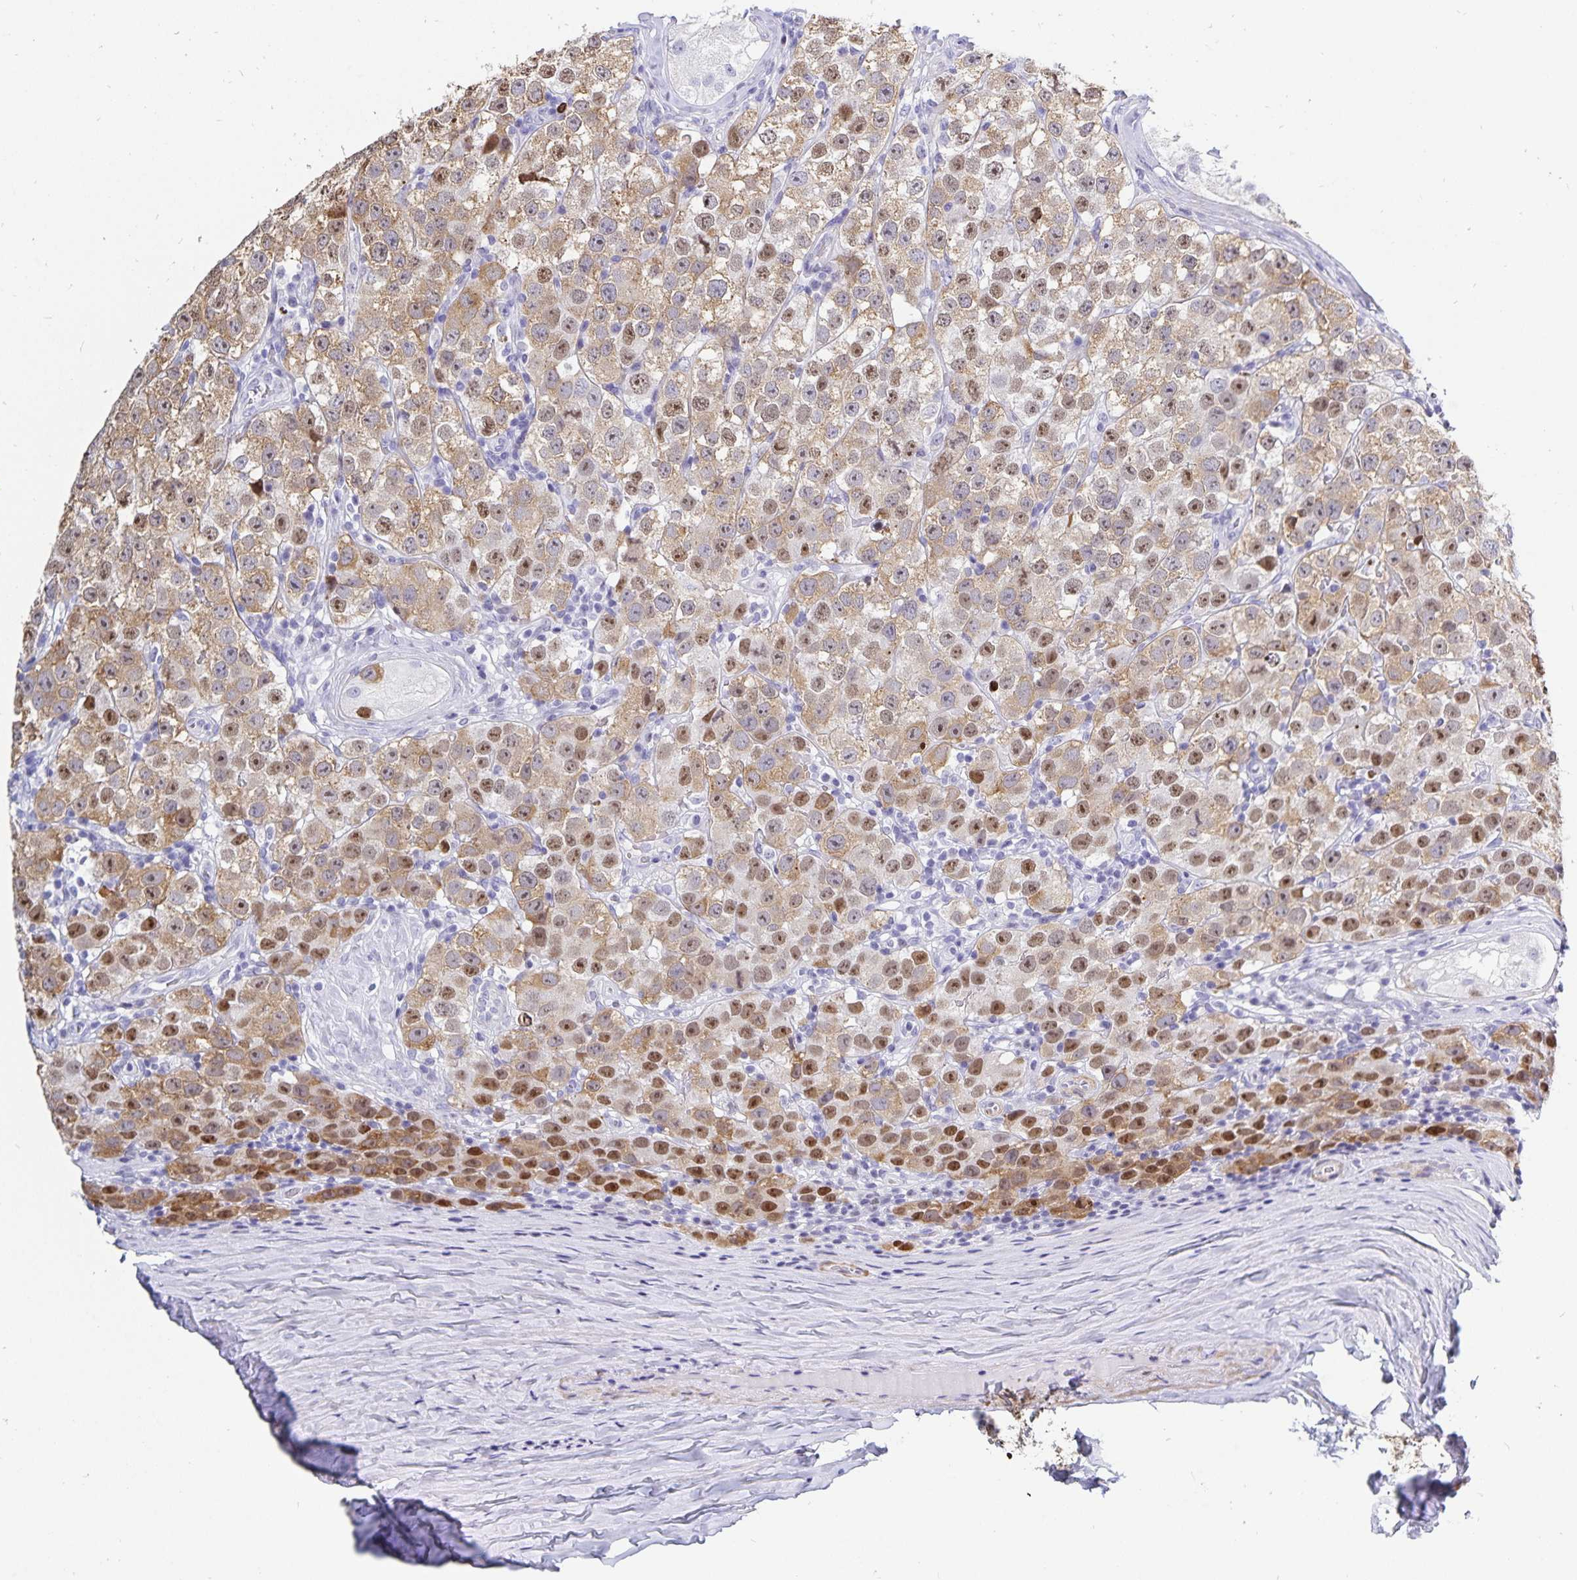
{"staining": {"intensity": "moderate", "quantity": ">75%", "location": "cytoplasmic/membranous,nuclear"}, "tissue": "testis cancer", "cell_type": "Tumor cells", "image_type": "cancer", "snomed": [{"axis": "morphology", "description": "Seminoma, NOS"}, {"axis": "topography", "description": "Testis"}], "caption": "Testis seminoma stained with a brown dye displays moderate cytoplasmic/membranous and nuclear positive expression in approximately >75% of tumor cells.", "gene": "HMGB3", "patient": {"sex": "male", "age": 34}}